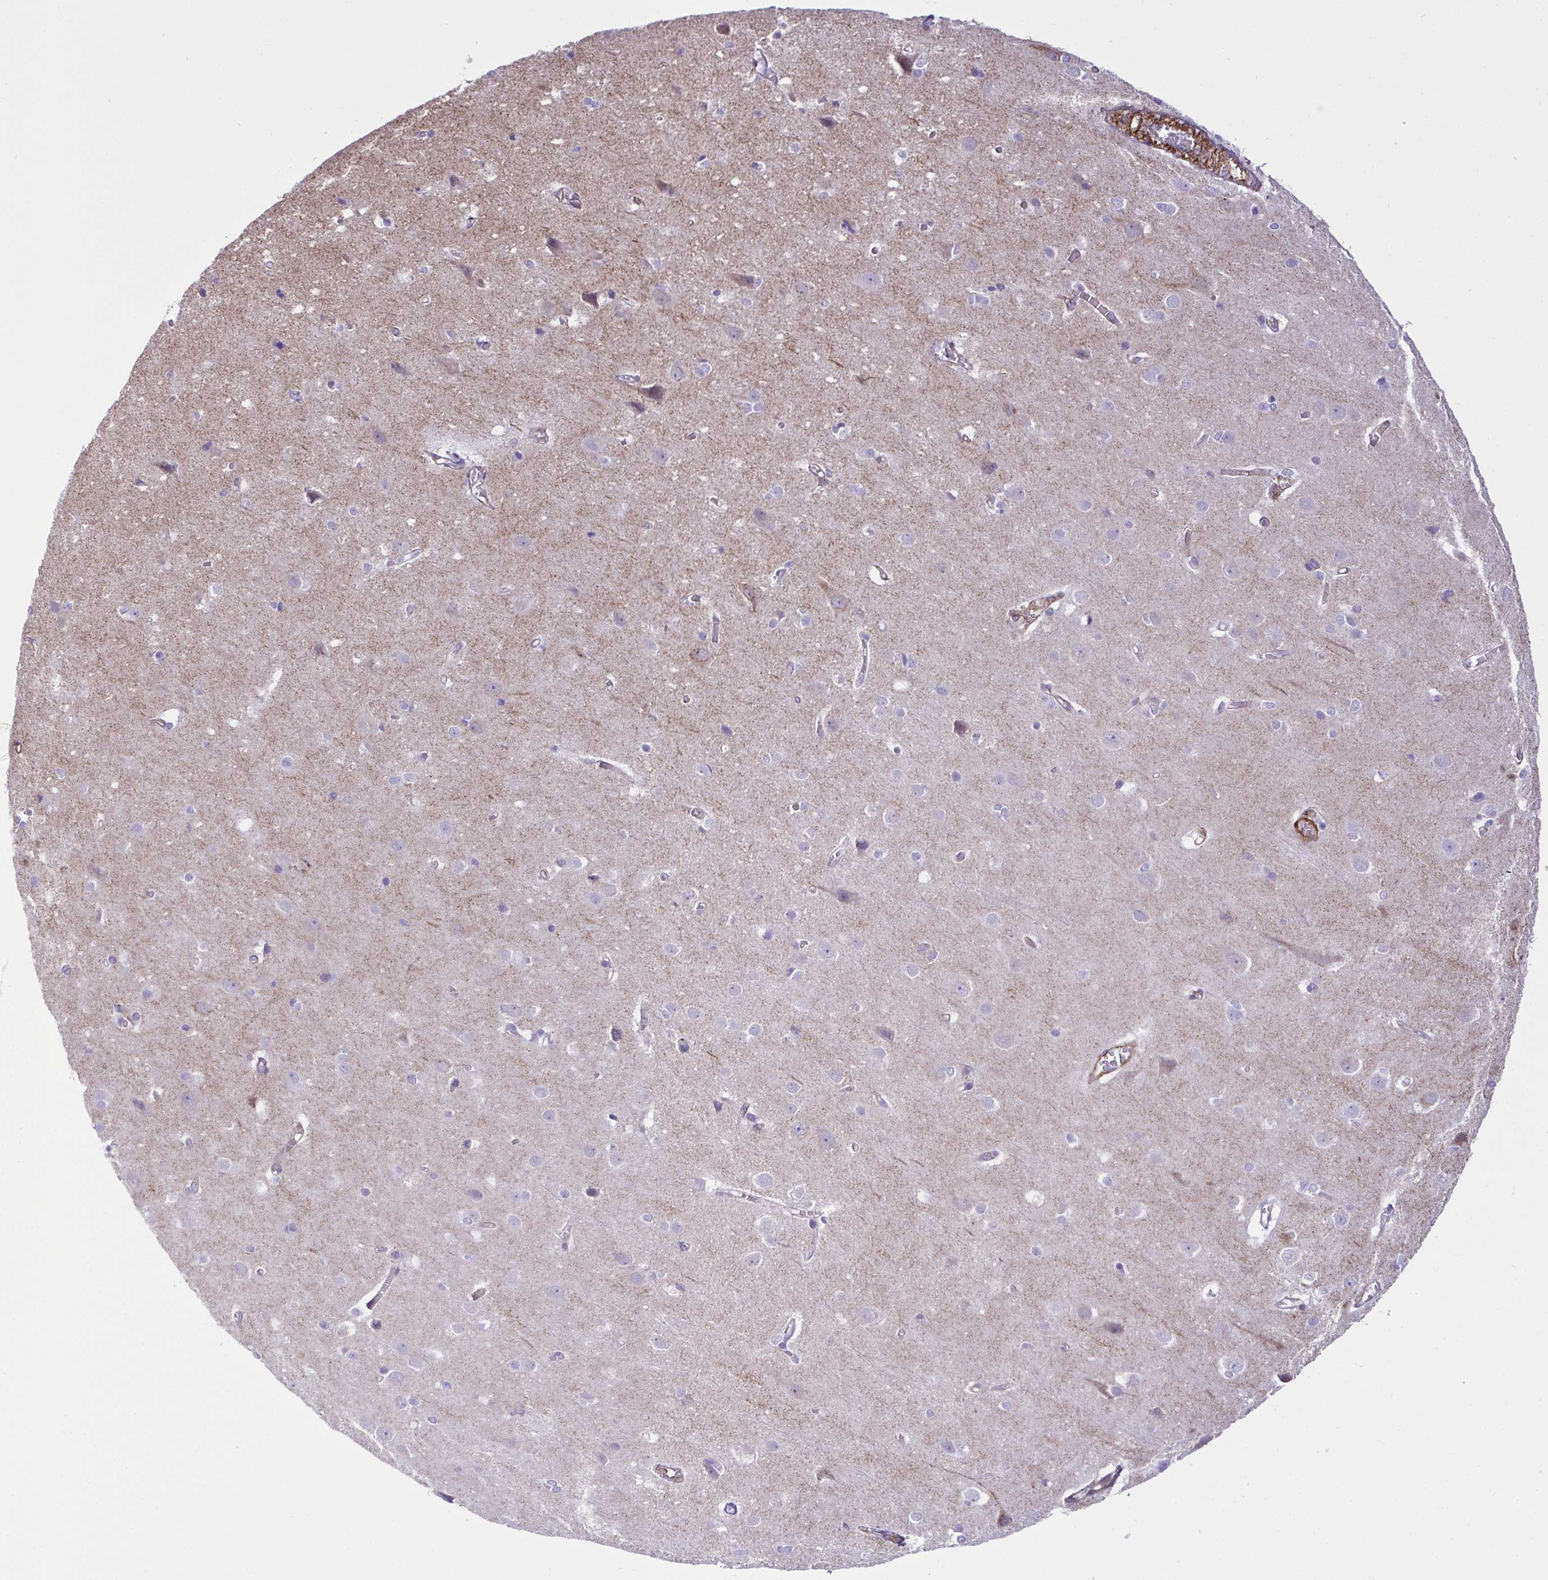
{"staining": {"intensity": "strong", "quantity": ">75%", "location": "cytoplasmic/membranous"}, "tissue": "cerebral cortex", "cell_type": "Endothelial cells", "image_type": "normal", "snomed": [{"axis": "morphology", "description": "Normal tissue, NOS"}, {"axis": "topography", "description": "Cerebral cortex"}], "caption": "A high amount of strong cytoplasmic/membranous staining is present in approximately >75% of endothelial cells in unremarkable cerebral cortex.", "gene": "SYNPO2L", "patient": {"sex": "male", "age": 37}}